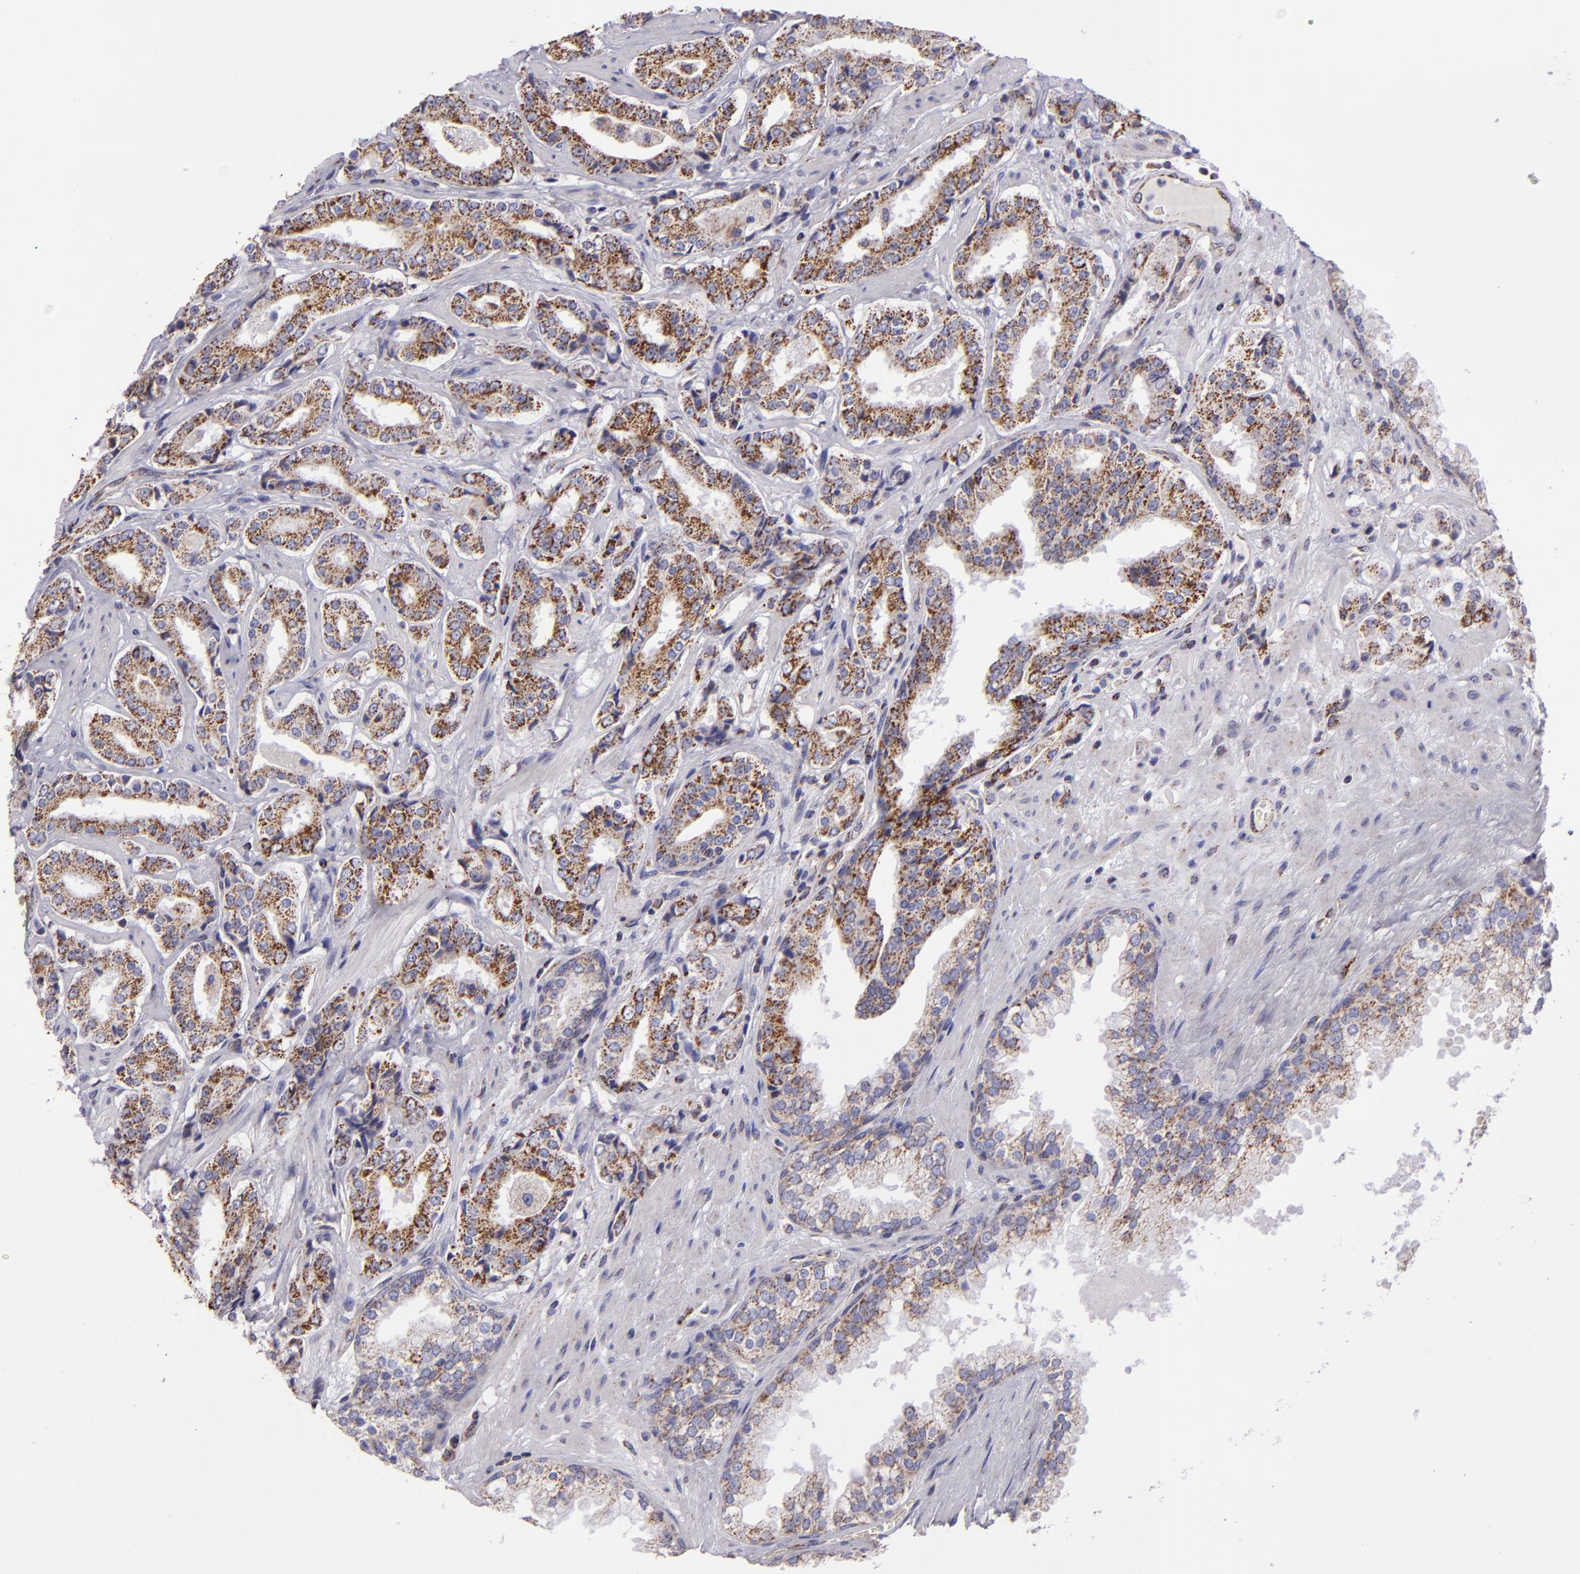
{"staining": {"intensity": "moderate", "quantity": ">75%", "location": "cytoplasmic/membranous"}, "tissue": "prostate cancer", "cell_type": "Tumor cells", "image_type": "cancer", "snomed": [{"axis": "morphology", "description": "Adenocarcinoma, Medium grade"}, {"axis": "topography", "description": "Prostate"}], "caption": "A brown stain labels moderate cytoplasmic/membranous staining of a protein in human prostate medium-grade adenocarcinoma tumor cells.", "gene": "HSPD1", "patient": {"sex": "male", "age": 60}}